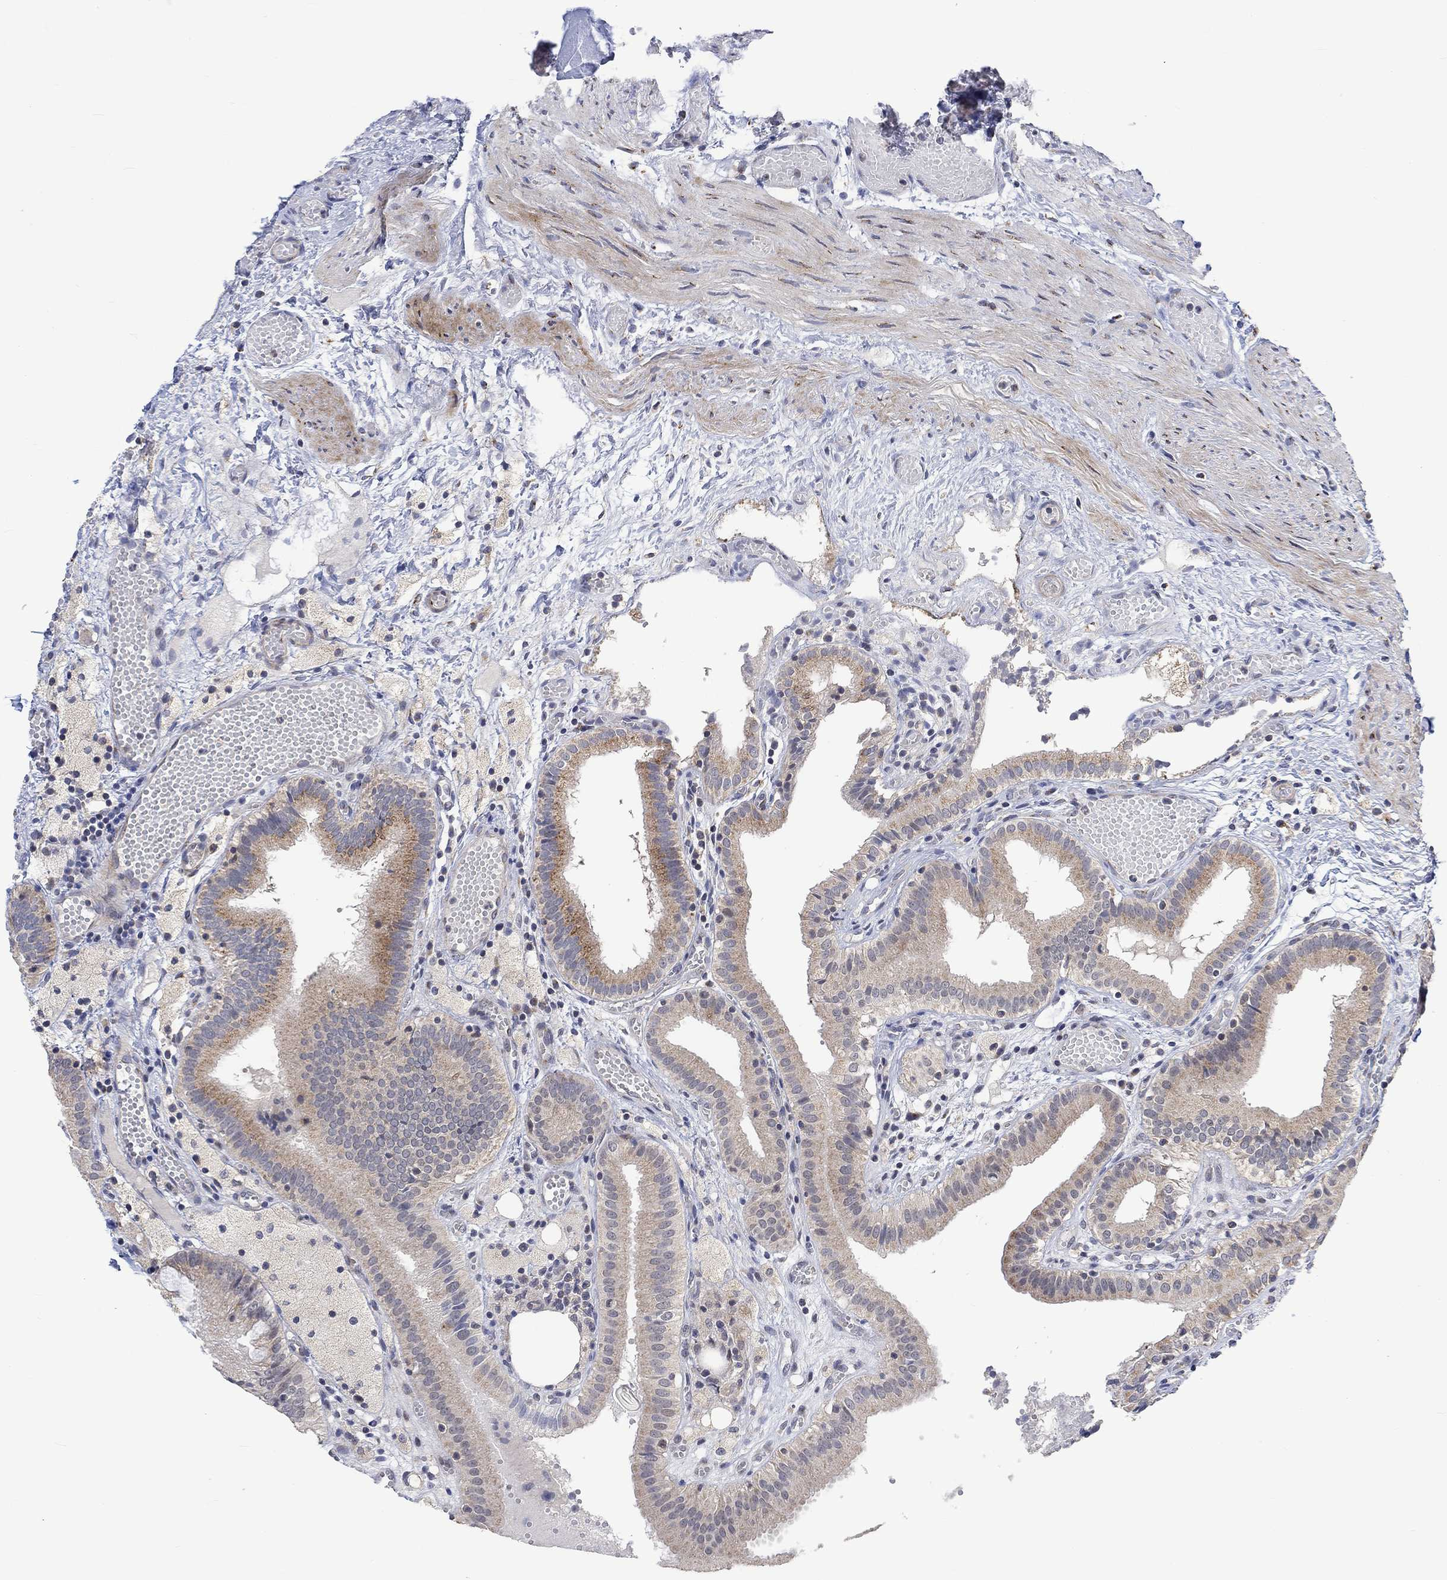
{"staining": {"intensity": "moderate", "quantity": "25%-75%", "location": "cytoplasmic/membranous"}, "tissue": "gallbladder", "cell_type": "Glandular cells", "image_type": "normal", "snomed": [{"axis": "morphology", "description": "Normal tissue, NOS"}, {"axis": "topography", "description": "Gallbladder"}], "caption": "This histopathology image reveals normal gallbladder stained with immunohistochemistry to label a protein in brown. The cytoplasmic/membranous of glandular cells show moderate positivity for the protein. Nuclei are counter-stained blue.", "gene": "SLC48A1", "patient": {"sex": "female", "age": 24}}